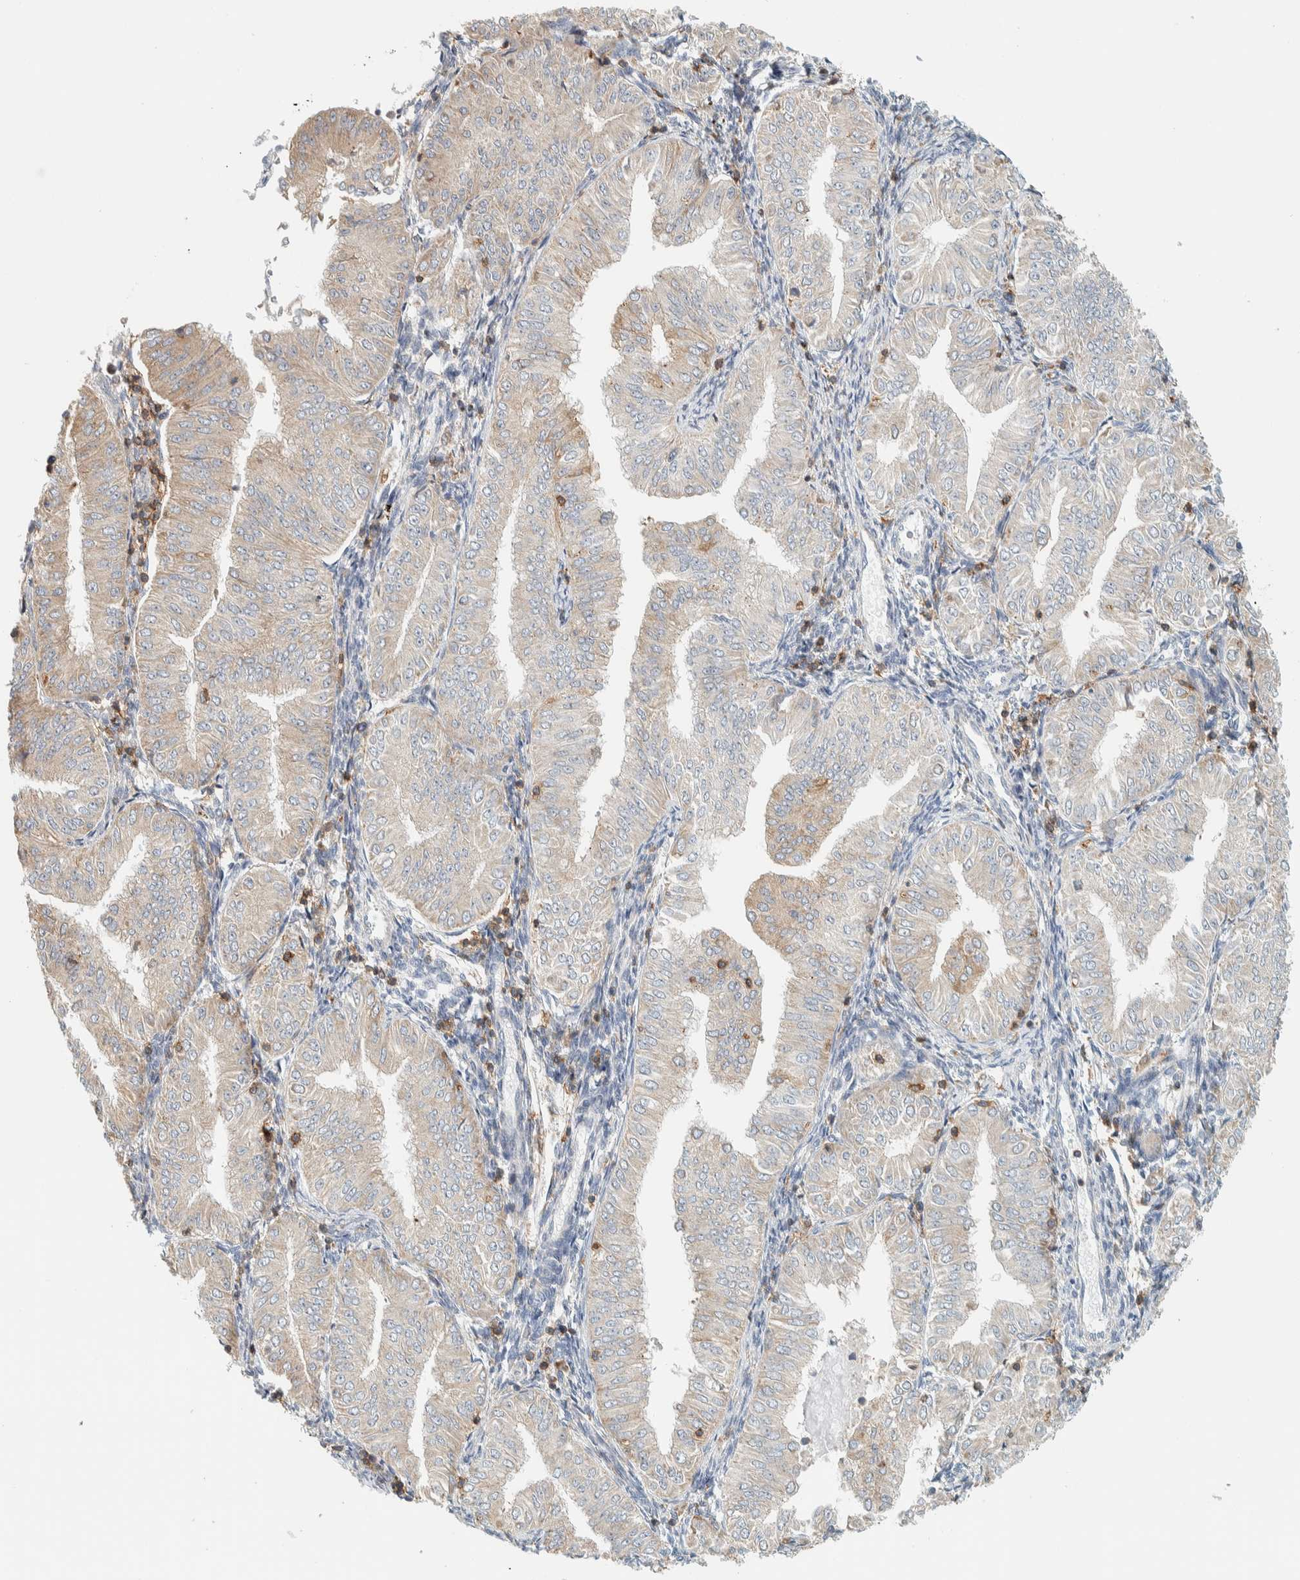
{"staining": {"intensity": "weak", "quantity": "25%-75%", "location": "cytoplasmic/membranous"}, "tissue": "endometrial cancer", "cell_type": "Tumor cells", "image_type": "cancer", "snomed": [{"axis": "morphology", "description": "Normal tissue, NOS"}, {"axis": "morphology", "description": "Adenocarcinoma, NOS"}, {"axis": "topography", "description": "Endometrium"}], "caption": "This image demonstrates IHC staining of human endometrial cancer, with low weak cytoplasmic/membranous staining in about 25%-75% of tumor cells.", "gene": "CCDC57", "patient": {"sex": "female", "age": 53}}